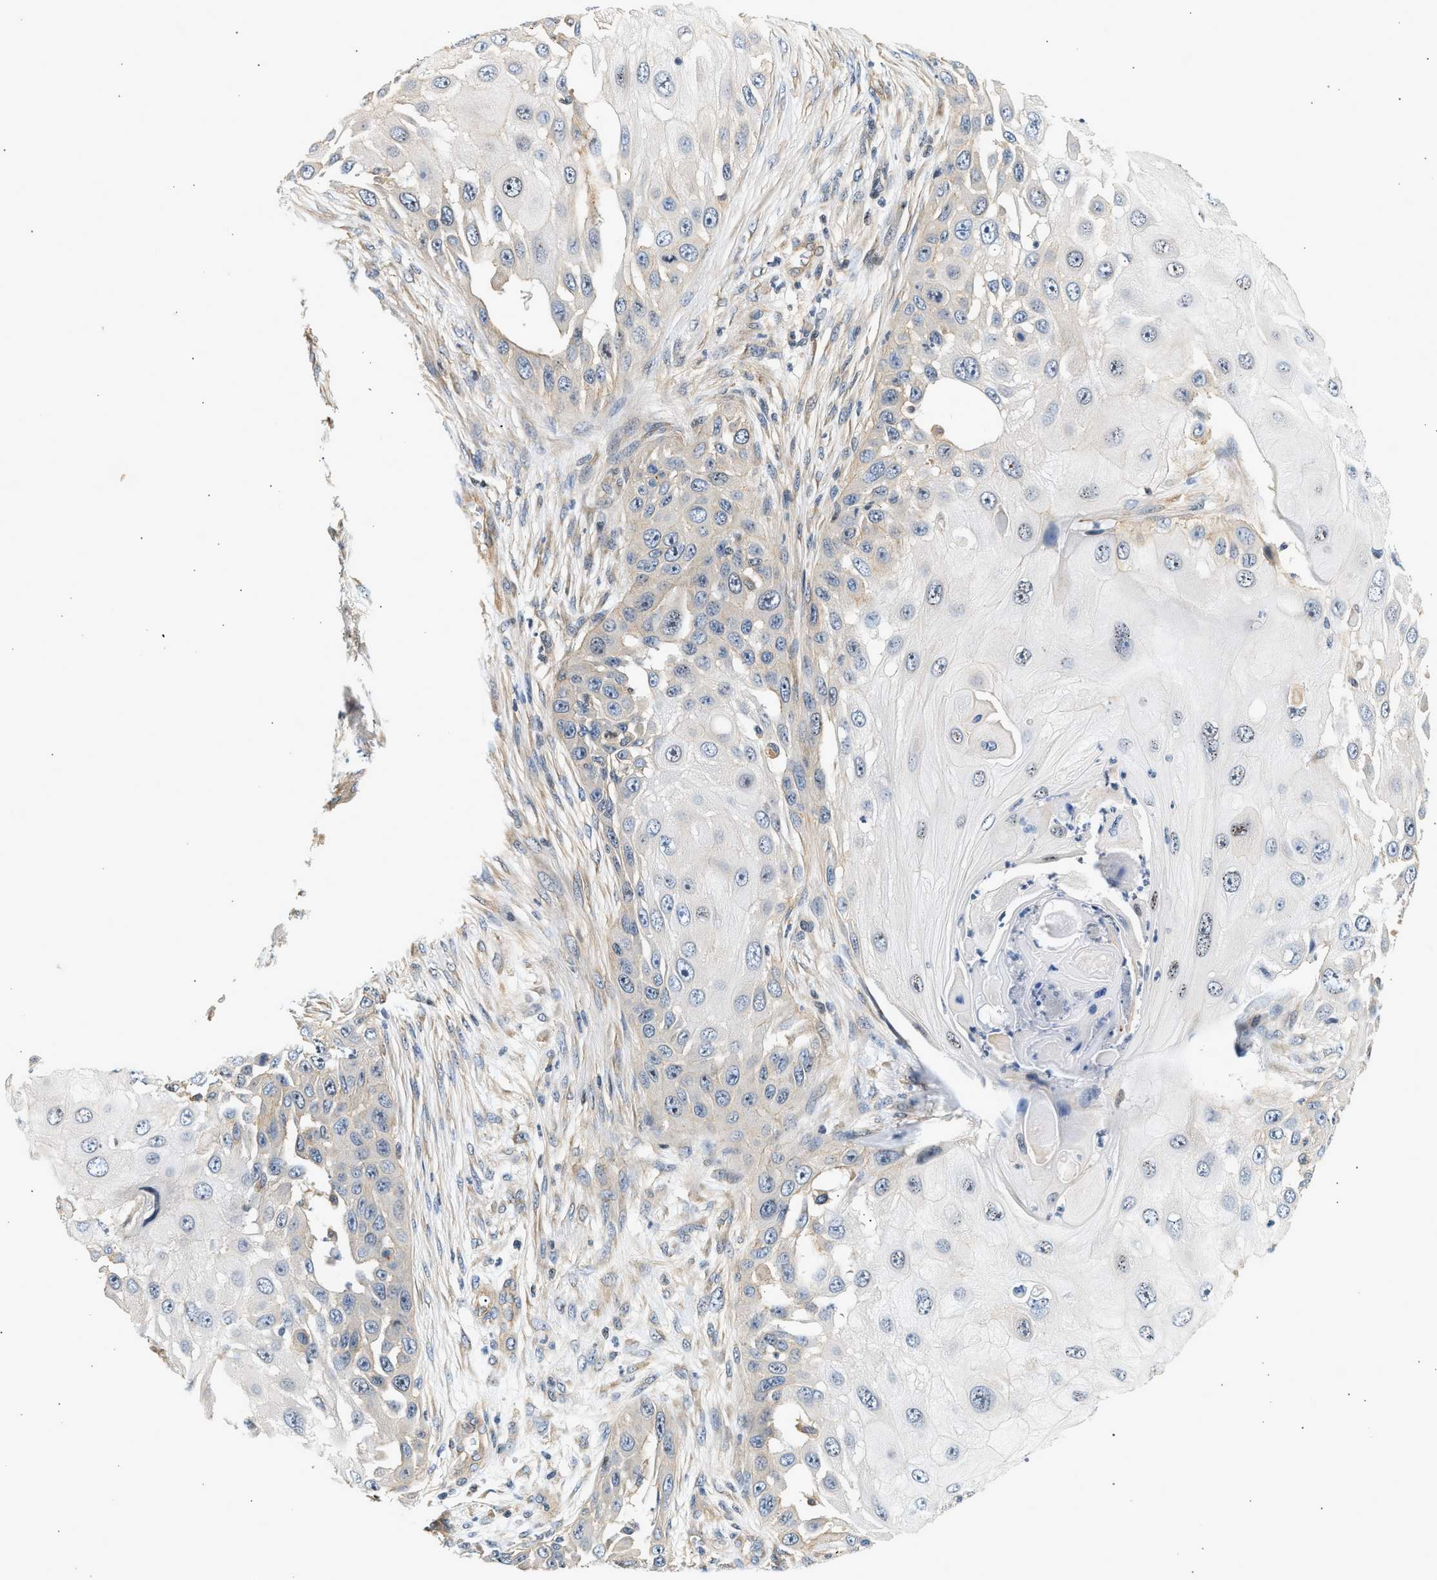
{"staining": {"intensity": "weak", "quantity": "<25%", "location": "cytoplasmic/membranous"}, "tissue": "skin cancer", "cell_type": "Tumor cells", "image_type": "cancer", "snomed": [{"axis": "morphology", "description": "Squamous cell carcinoma, NOS"}, {"axis": "topography", "description": "Skin"}], "caption": "Immunohistochemistry of skin cancer displays no expression in tumor cells.", "gene": "WDR31", "patient": {"sex": "female", "age": 44}}